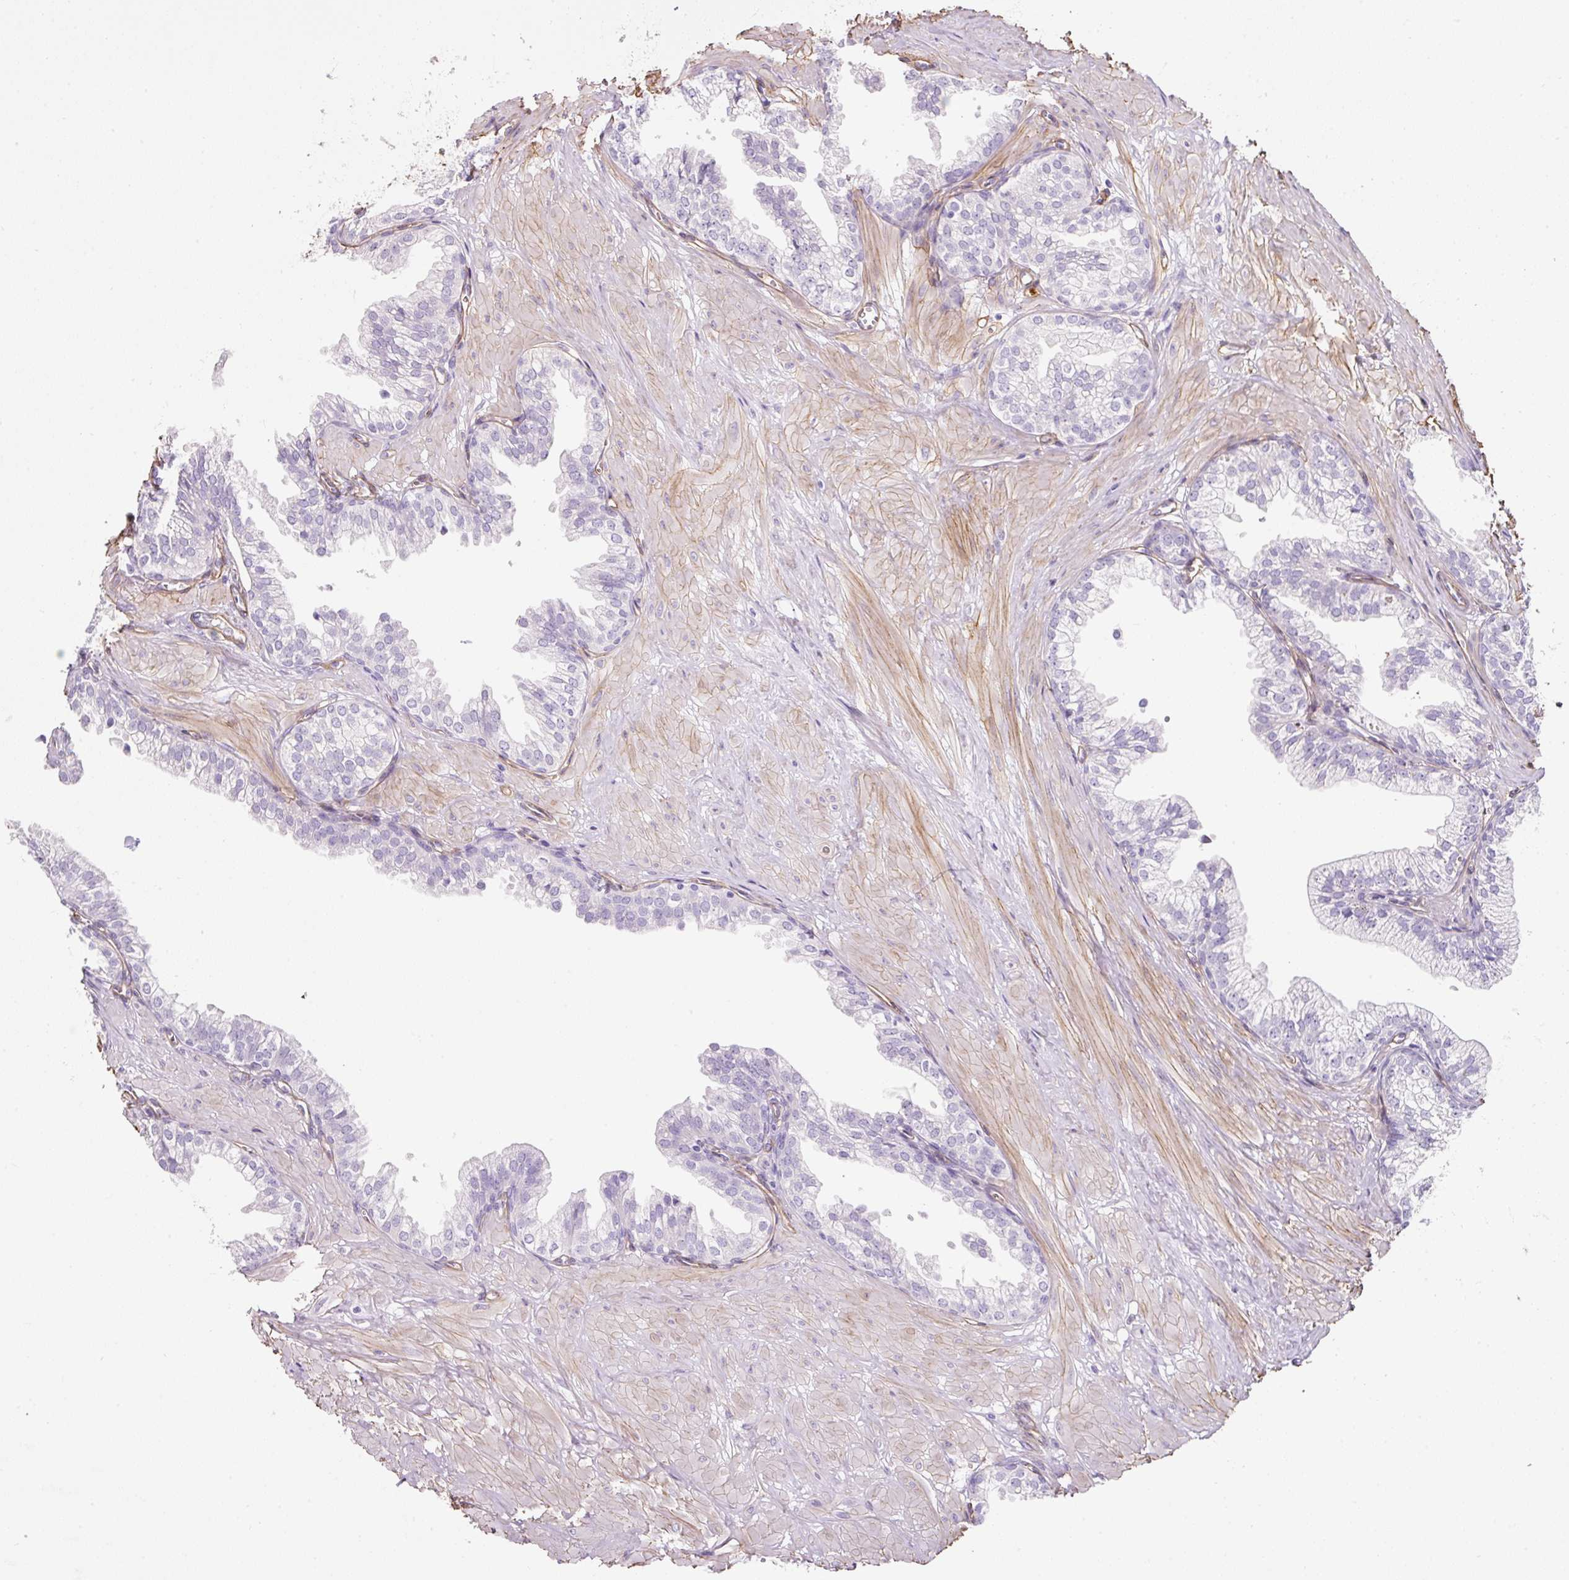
{"staining": {"intensity": "negative", "quantity": "none", "location": "none"}, "tissue": "prostate", "cell_type": "Glandular cells", "image_type": "normal", "snomed": [{"axis": "morphology", "description": "Normal tissue, NOS"}, {"axis": "topography", "description": "Prostate"}, {"axis": "topography", "description": "Peripheral nerve tissue"}], "caption": "There is no significant staining in glandular cells of prostate. (DAB (3,3'-diaminobenzidine) immunohistochemistry (IHC), high magnification).", "gene": "LOXL4", "patient": {"sex": "male", "age": 55}}